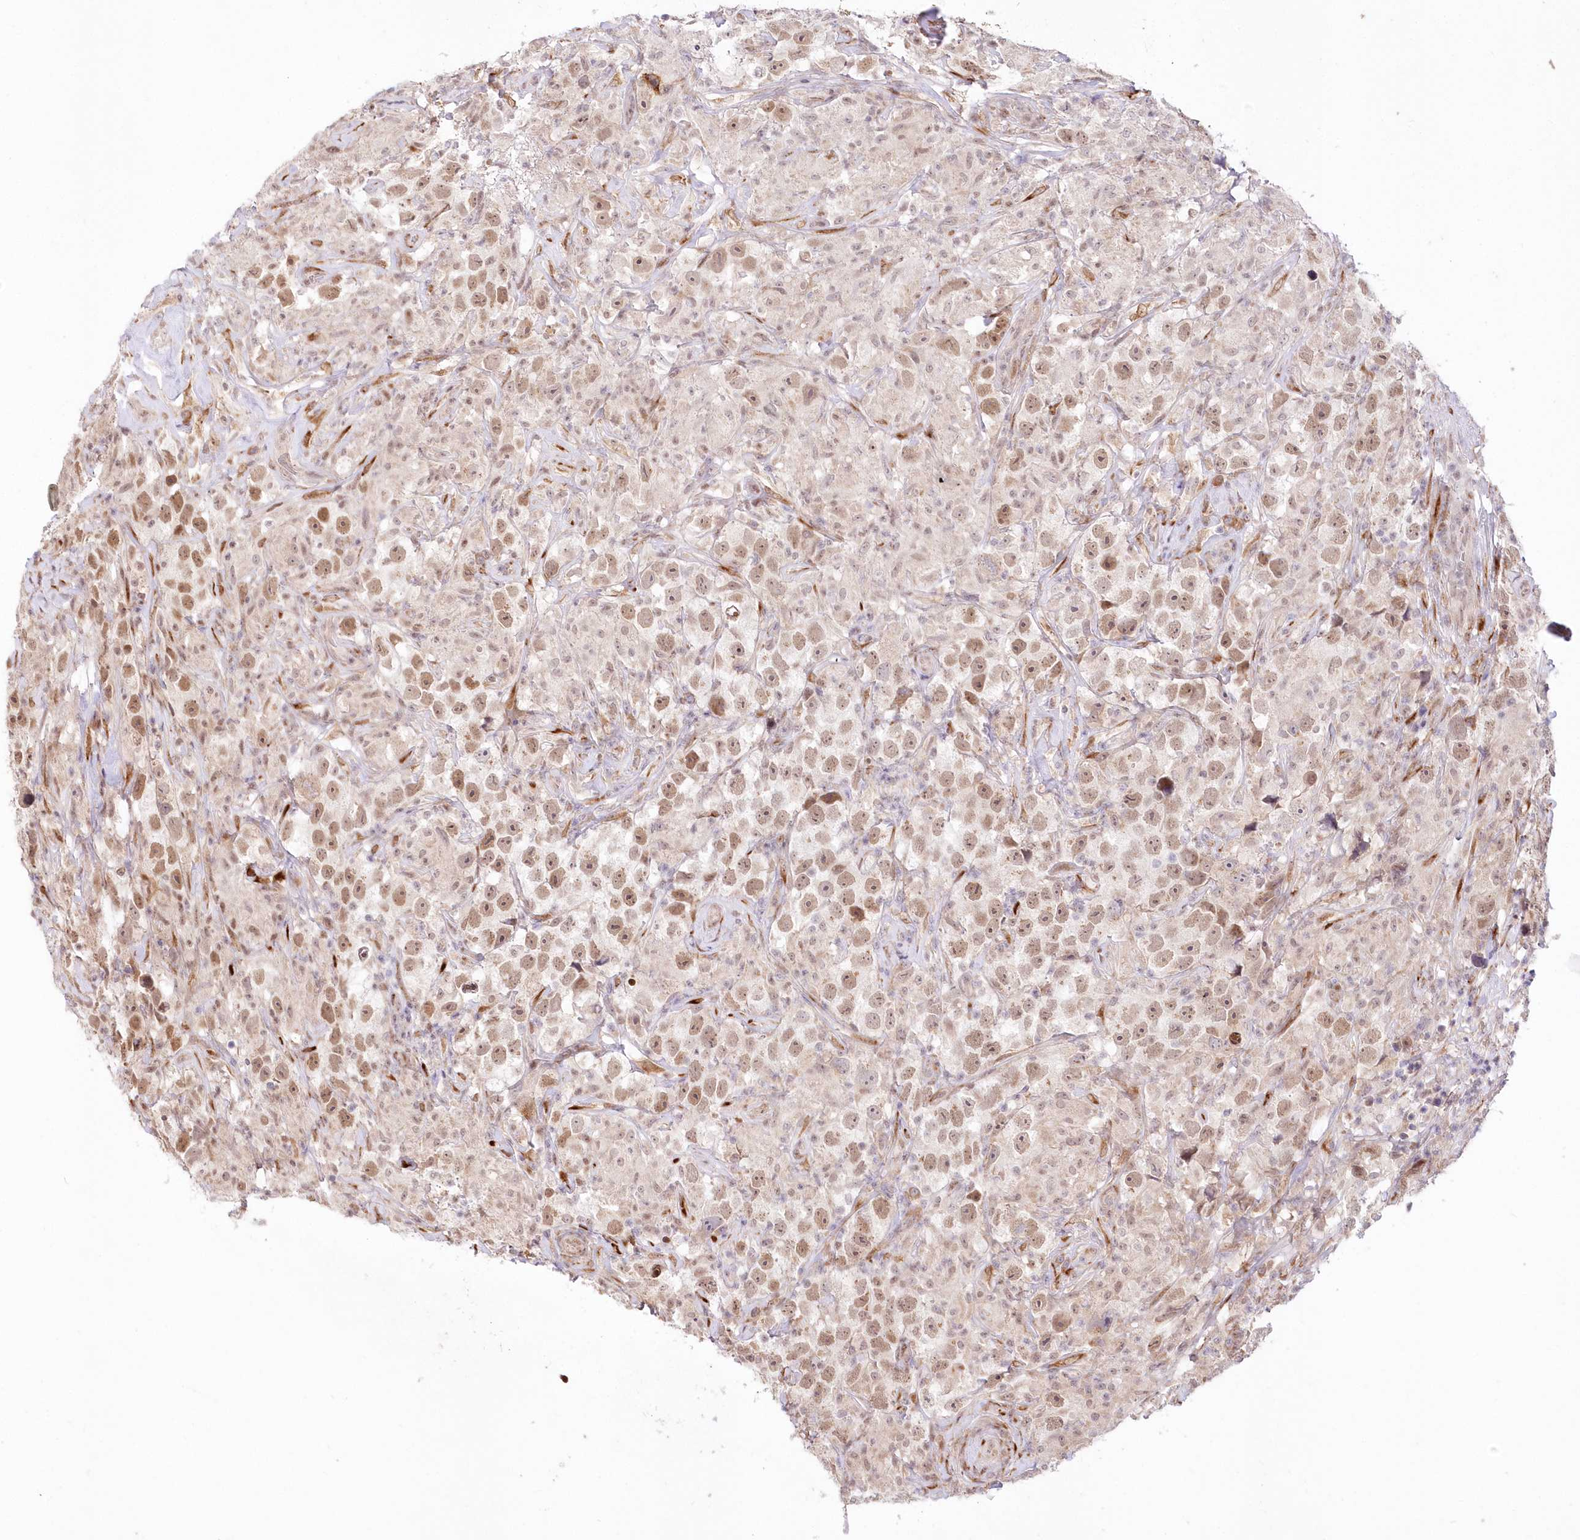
{"staining": {"intensity": "moderate", "quantity": ">75%", "location": "nuclear"}, "tissue": "testis cancer", "cell_type": "Tumor cells", "image_type": "cancer", "snomed": [{"axis": "morphology", "description": "Seminoma, NOS"}, {"axis": "topography", "description": "Testis"}], "caption": "Moderate nuclear staining is identified in about >75% of tumor cells in testis cancer (seminoma).", "gene": "LDB1", "patient": {"sex": "male", "age": 49}}